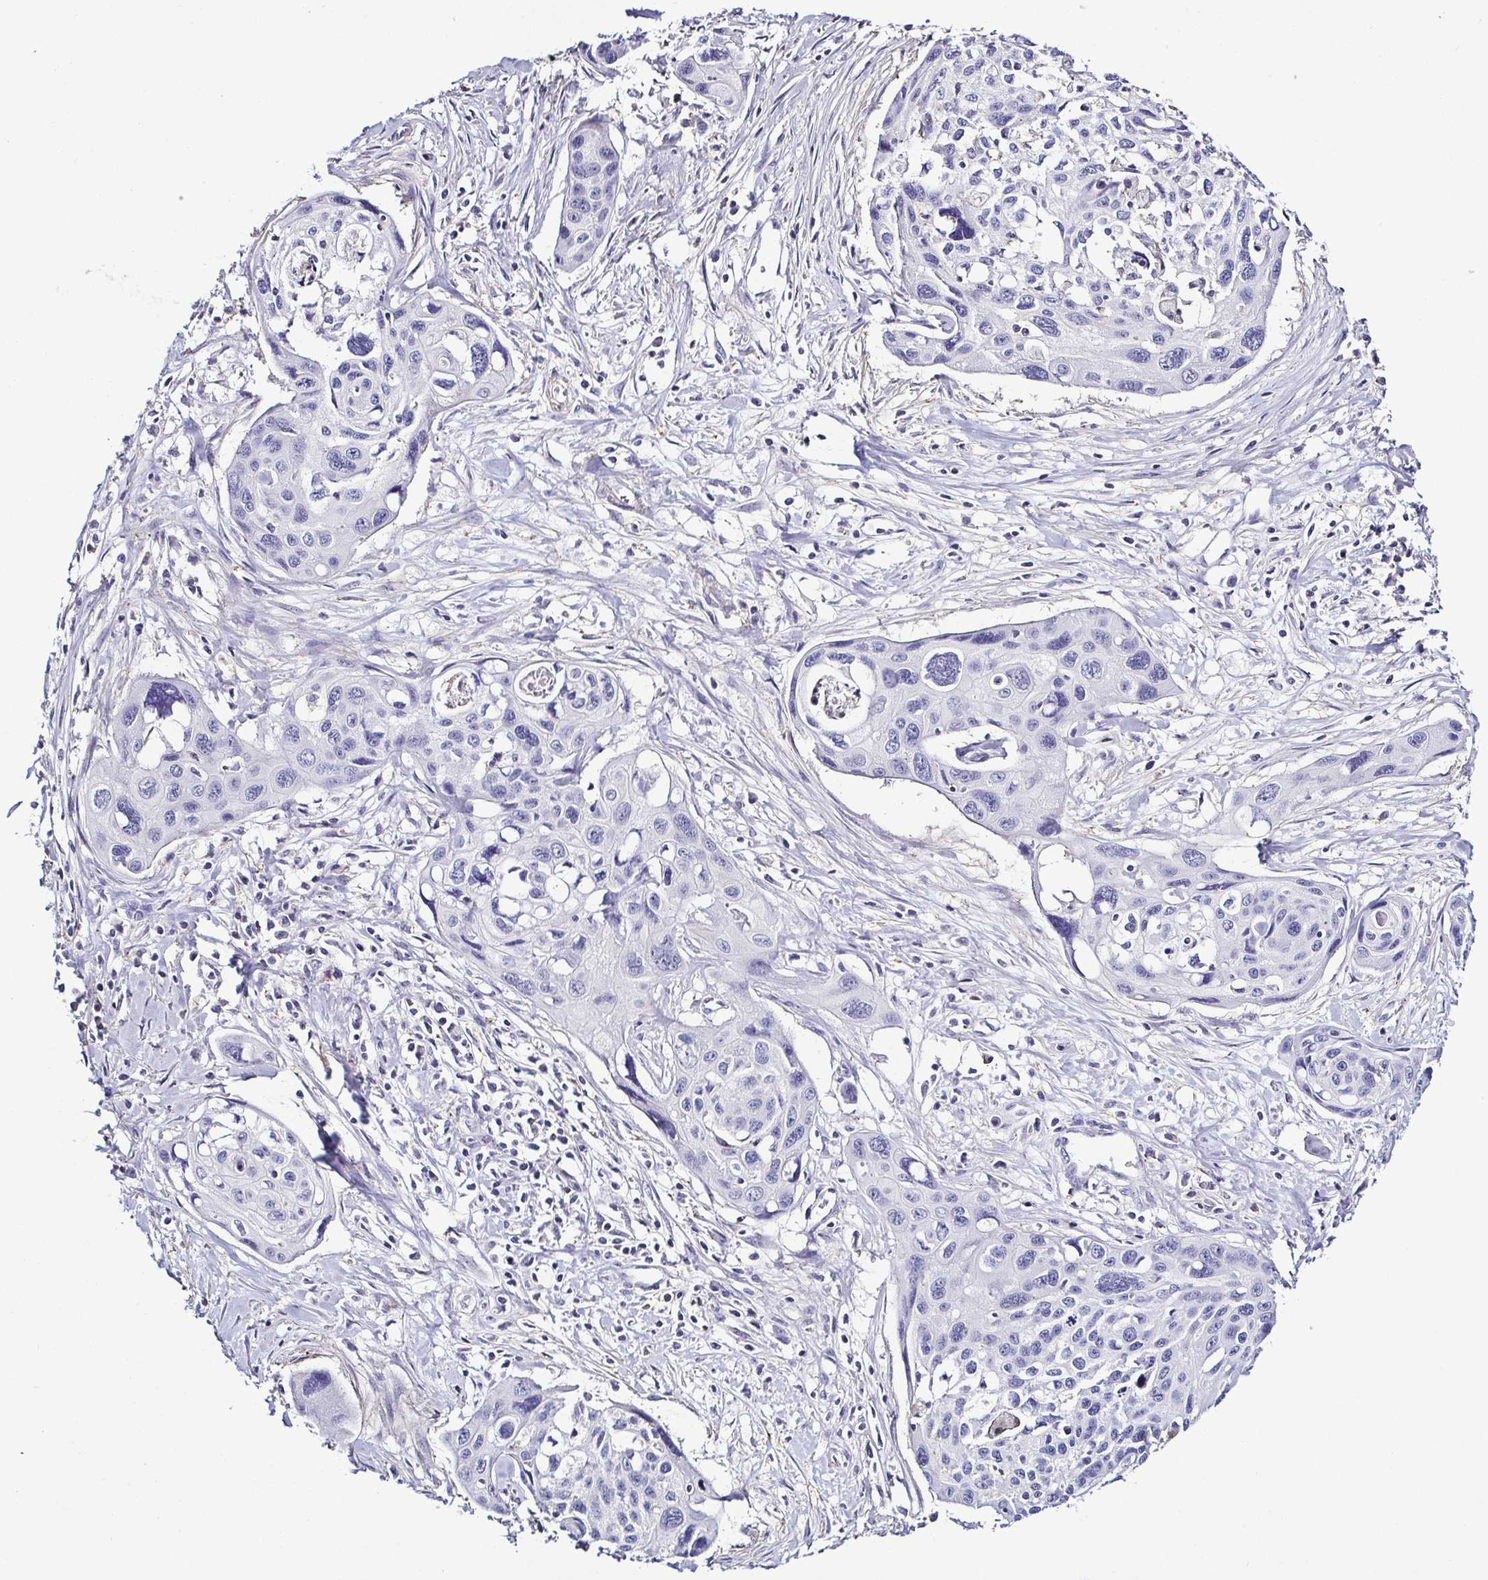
{"staining": {"intensity": "negative", "quantity": "none", "location": "none"}, "tissue": "cervical cancer", "cell_type": "Tumor cells", "image_type": "cancer", "snomed": [{"axis": "morphology", "description": "Squamous cell carcinoma, NOS"}, {"axis": "topography", "description": "Cervix"}], "caption": "Photomicrograph shows no significant protein expression in tumor cells of cervical squamous cell carcinoma. (DAB (3,3'-diaminobenzidine) immunohistochemistry (IHC) visualized using brightfield microscopy, high magnification).", "gene": "TNNT2", "patient": {"sex": "female", "age": 31}}